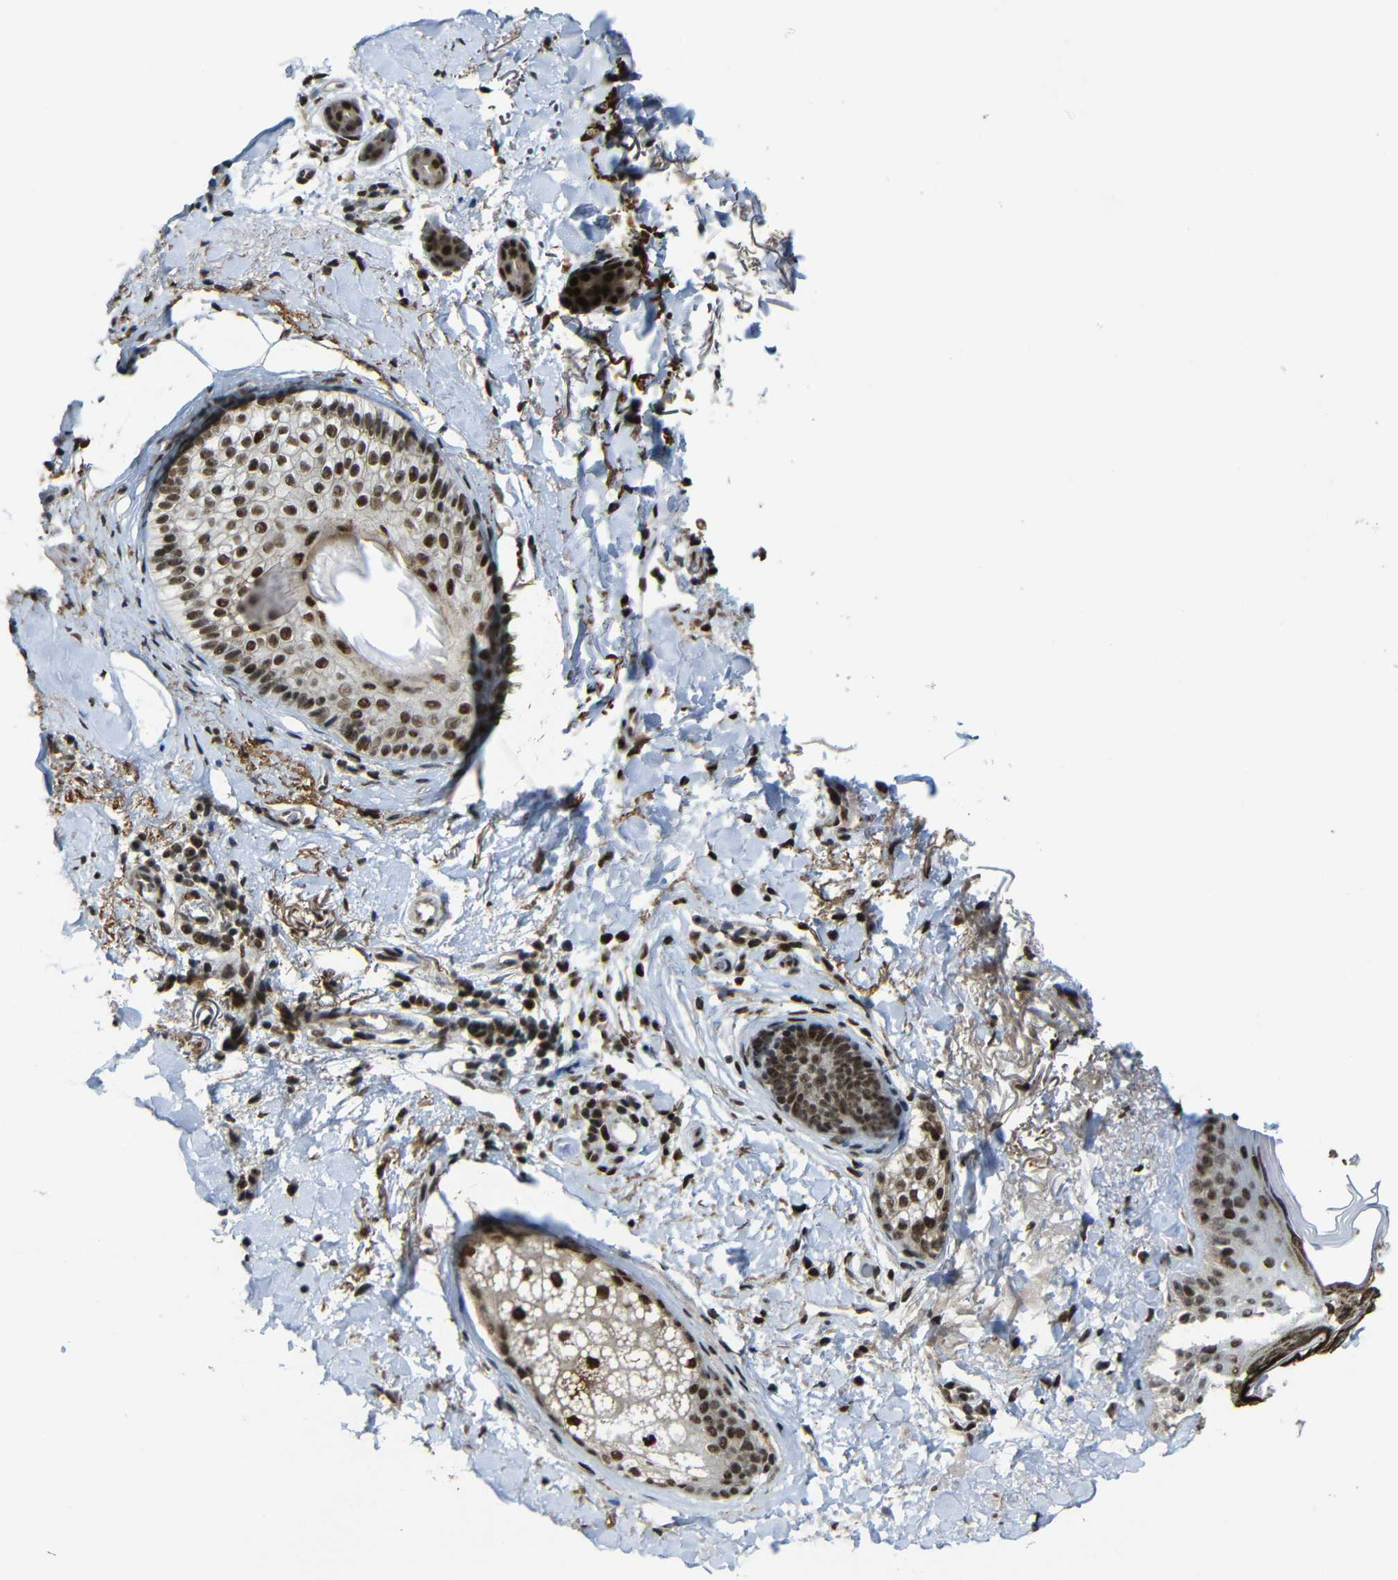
{"staining": {"intensity": "moderate", "quantity": ">75%", "location": "cytoplasmic/membranous,nuclear"}, "tissue": "skin cancer", "cell_type": "Tumor cells", "image_type": "cancer", "snomed": [{"axis": "morphology", "description": "Normal tissue, NOS"}, {"axis": "morphology", "description": "Basal cell carcinoma"}, {"axis": "topography", "description": "Skin"}], "caption": "Protein expression analysis of skin cancer reveals moderate cytoplasmic/membranous and nuclear positivity in approximately >75% of tumor cells. The staining was performed using DAB (3,3'-diaminobenzidine) to visualize the protein expression in brown, while the nuclei were stained in blue with hematoxylin (Magnification: 20x).", "gene": "TCF7L2", "patient": {"sex": "female", "age": 71}}